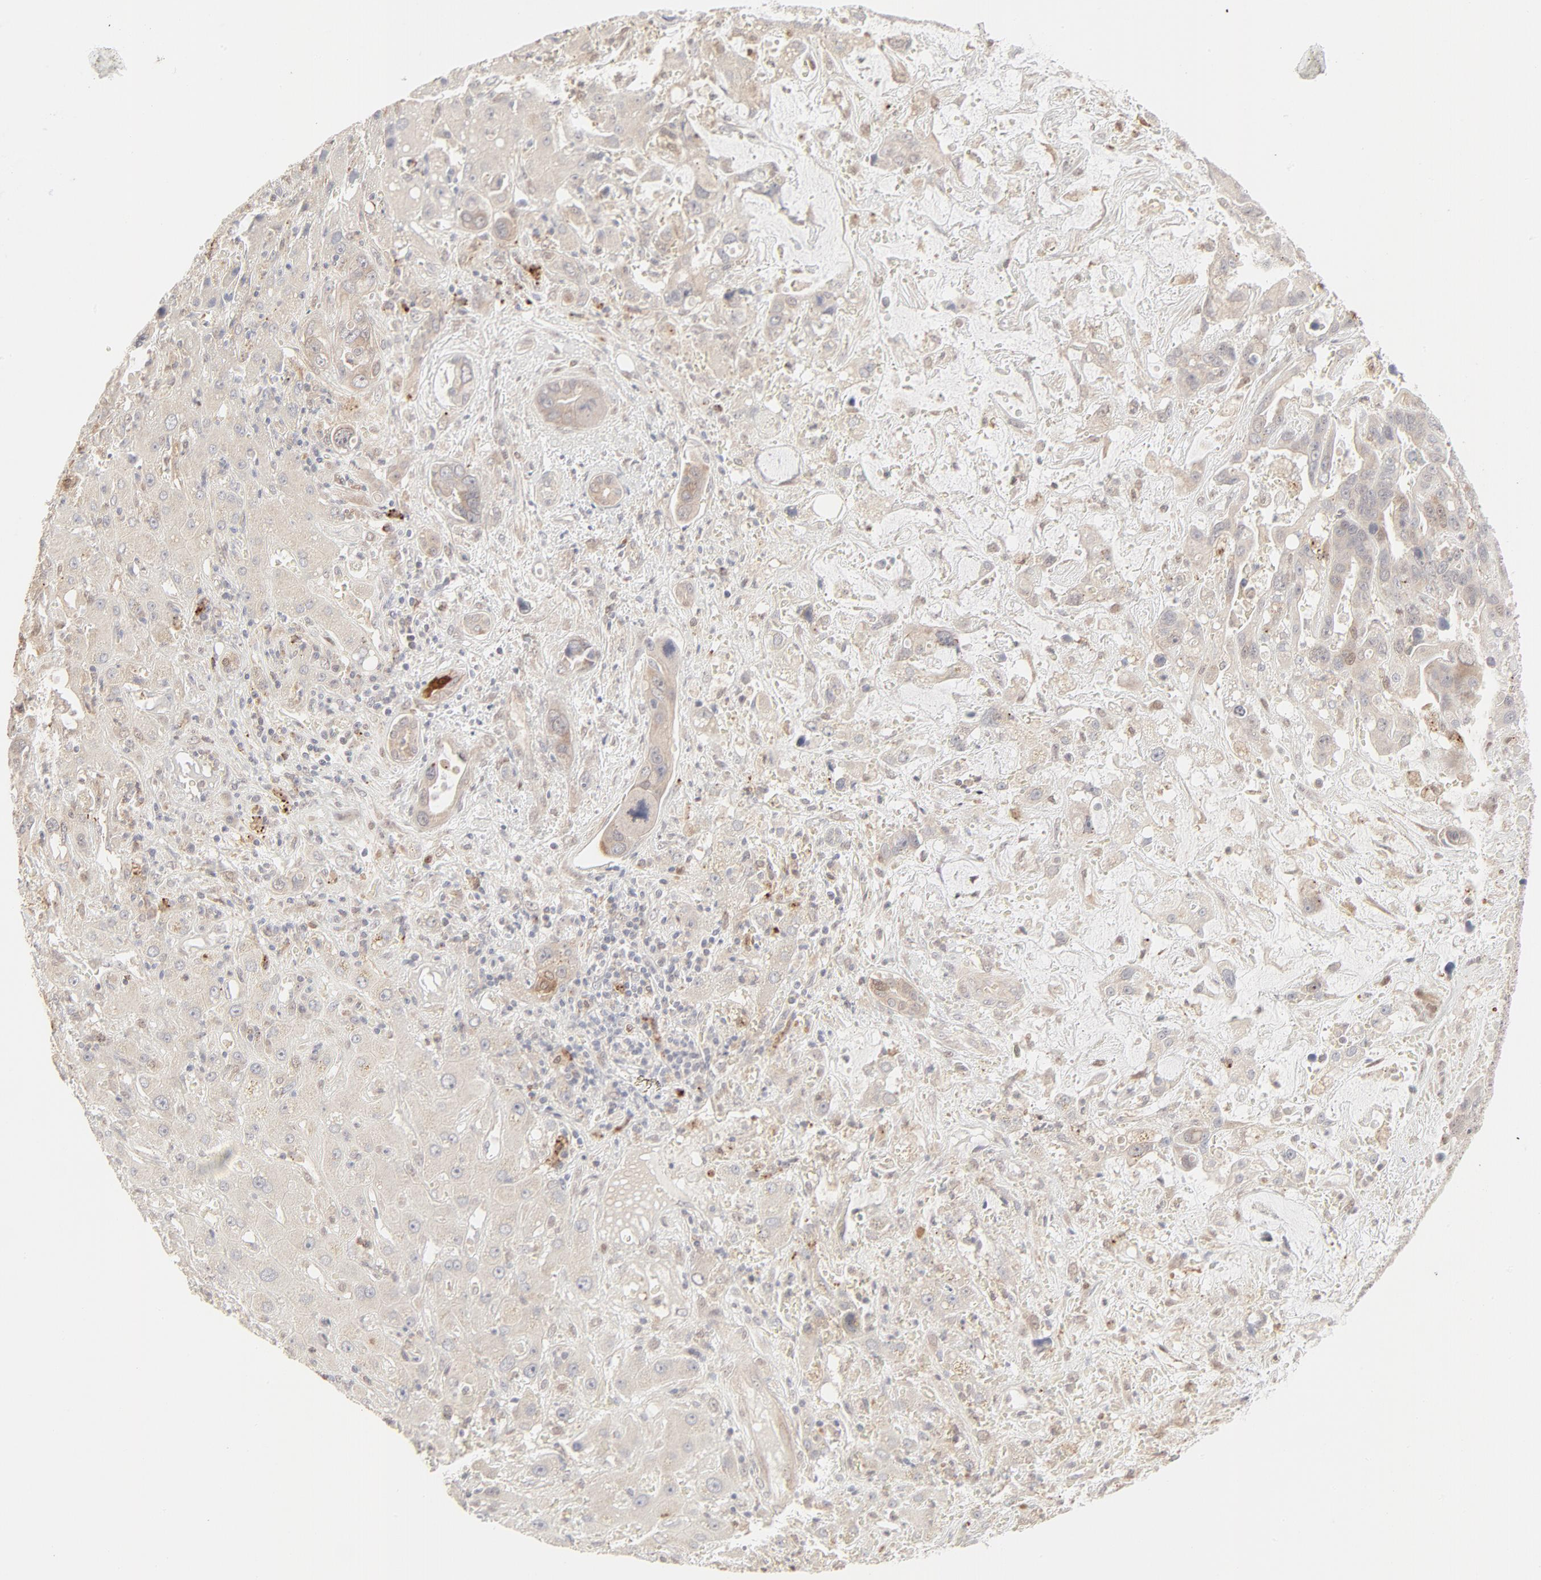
{"staining": {"intensity": "weak", "quantity": ">75%", "location": "cytoplasmic/membranous"}, "tissue": "liver cancer", "cell_type": "Tumor cells", "image_type": "cancer", "snomed": [{"axis": "morphology", "description": "Cholangiocarcinoma"}, {"axis": "topography", "description": "Liver"}], "caption": "Protein staining exhibits weak cytoplasmic/membranous staining in approximately >75% of tumor cells in liver cholangiocarcinoma. (IHC, brightfield microscopy, high magnification).", "gene": "LGALS2", "patient": {"sex": "female", "age": 65}}